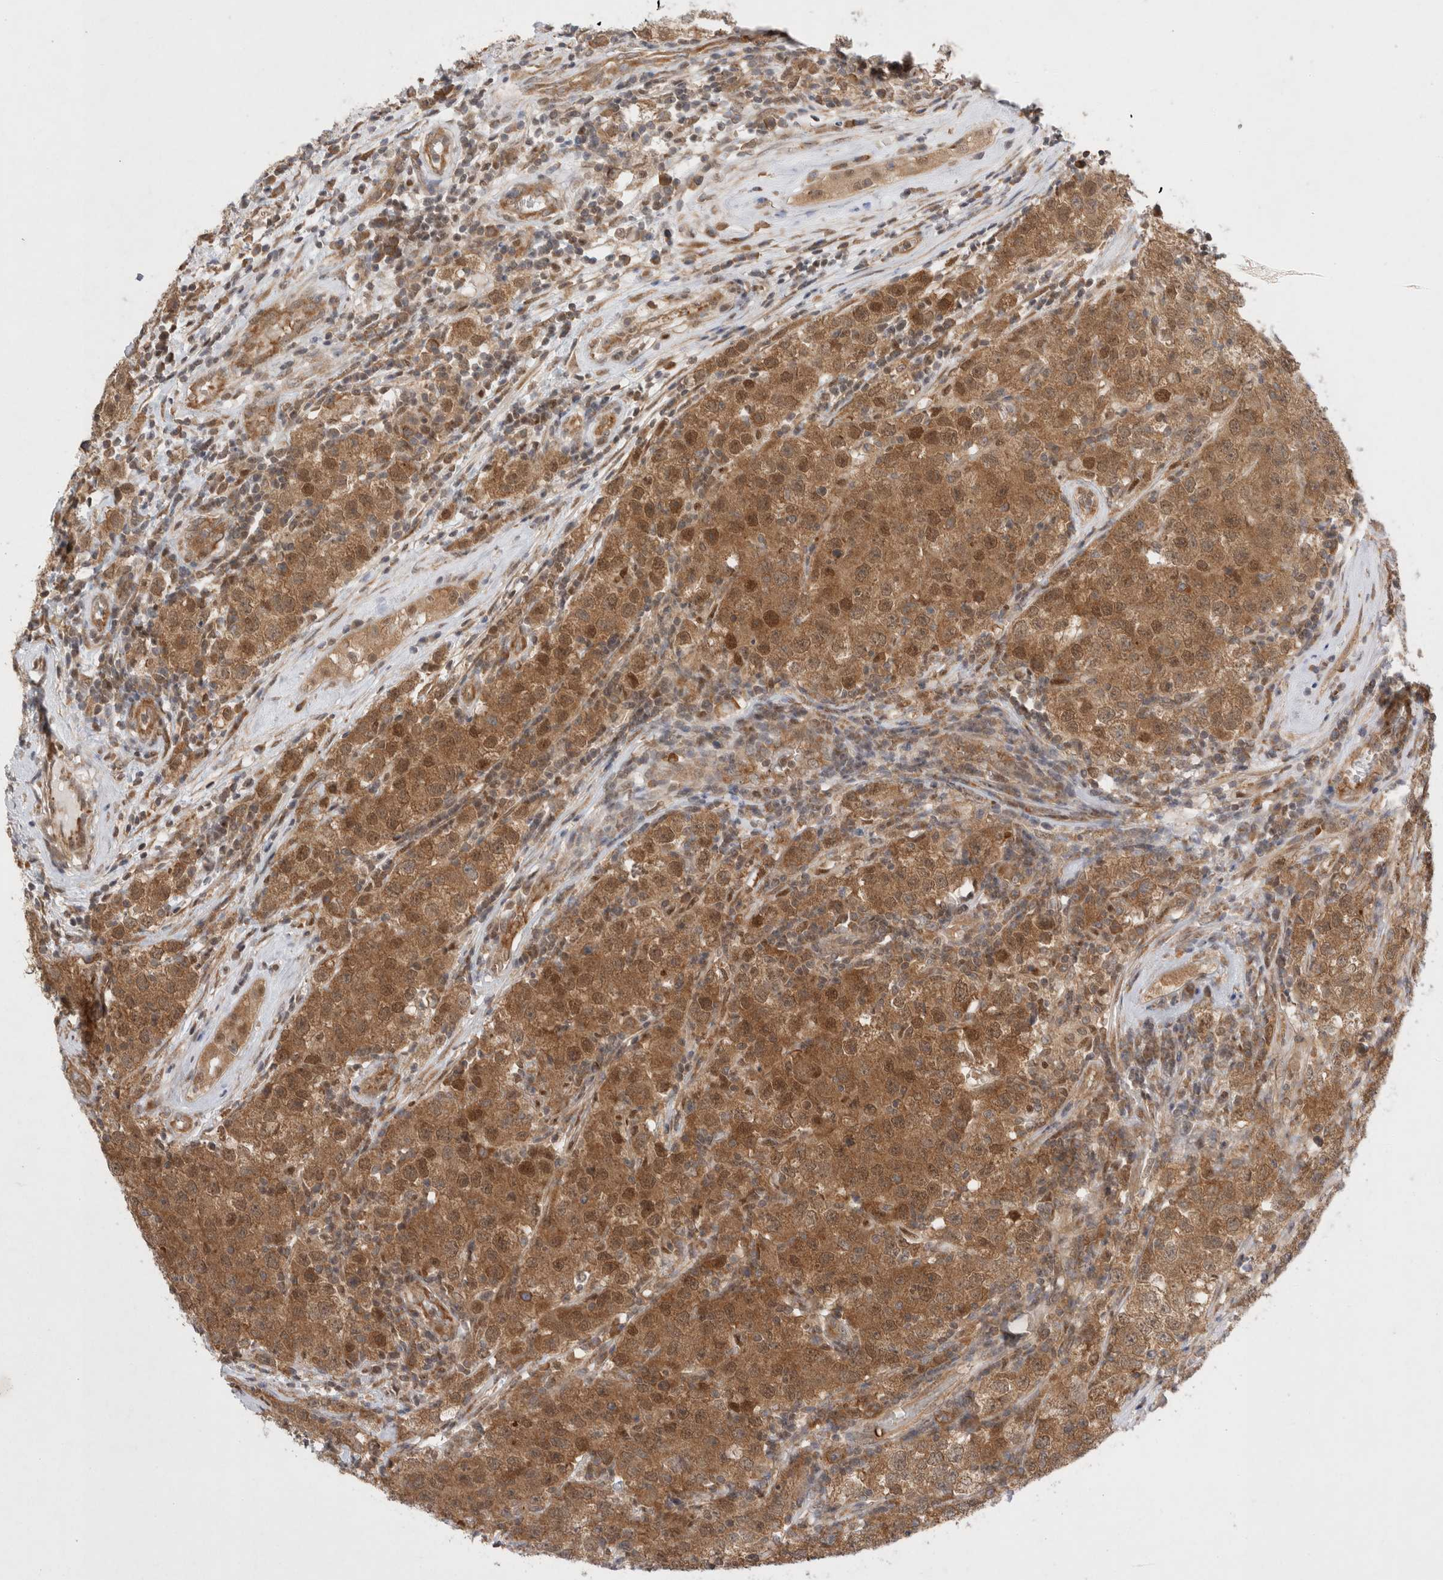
{"staining": {"intensity": "strong", "quantity": ">75%", "location": "cytoplasmic/membranous,nuclear"}, "tissue": "testis cancer", "cell_type": "Tumor cells", "image_type": "cancer", "snomed": [{"axis": "morphology", "description": "Seminoma, NOS"}, {"axis": "morphology", "description": "Carcinoma, Embryonal, NOS"}, {"axis": "topography", "description": "Testis"}], "caption": "Immunohistochemical staining of human testis cancer shows strong cytoplasmic/membranous and nuclear protein positivity in about >75% of tumor cells.", "gene": "EIF3E", "patient": {"sex": "male", "age": 28}}